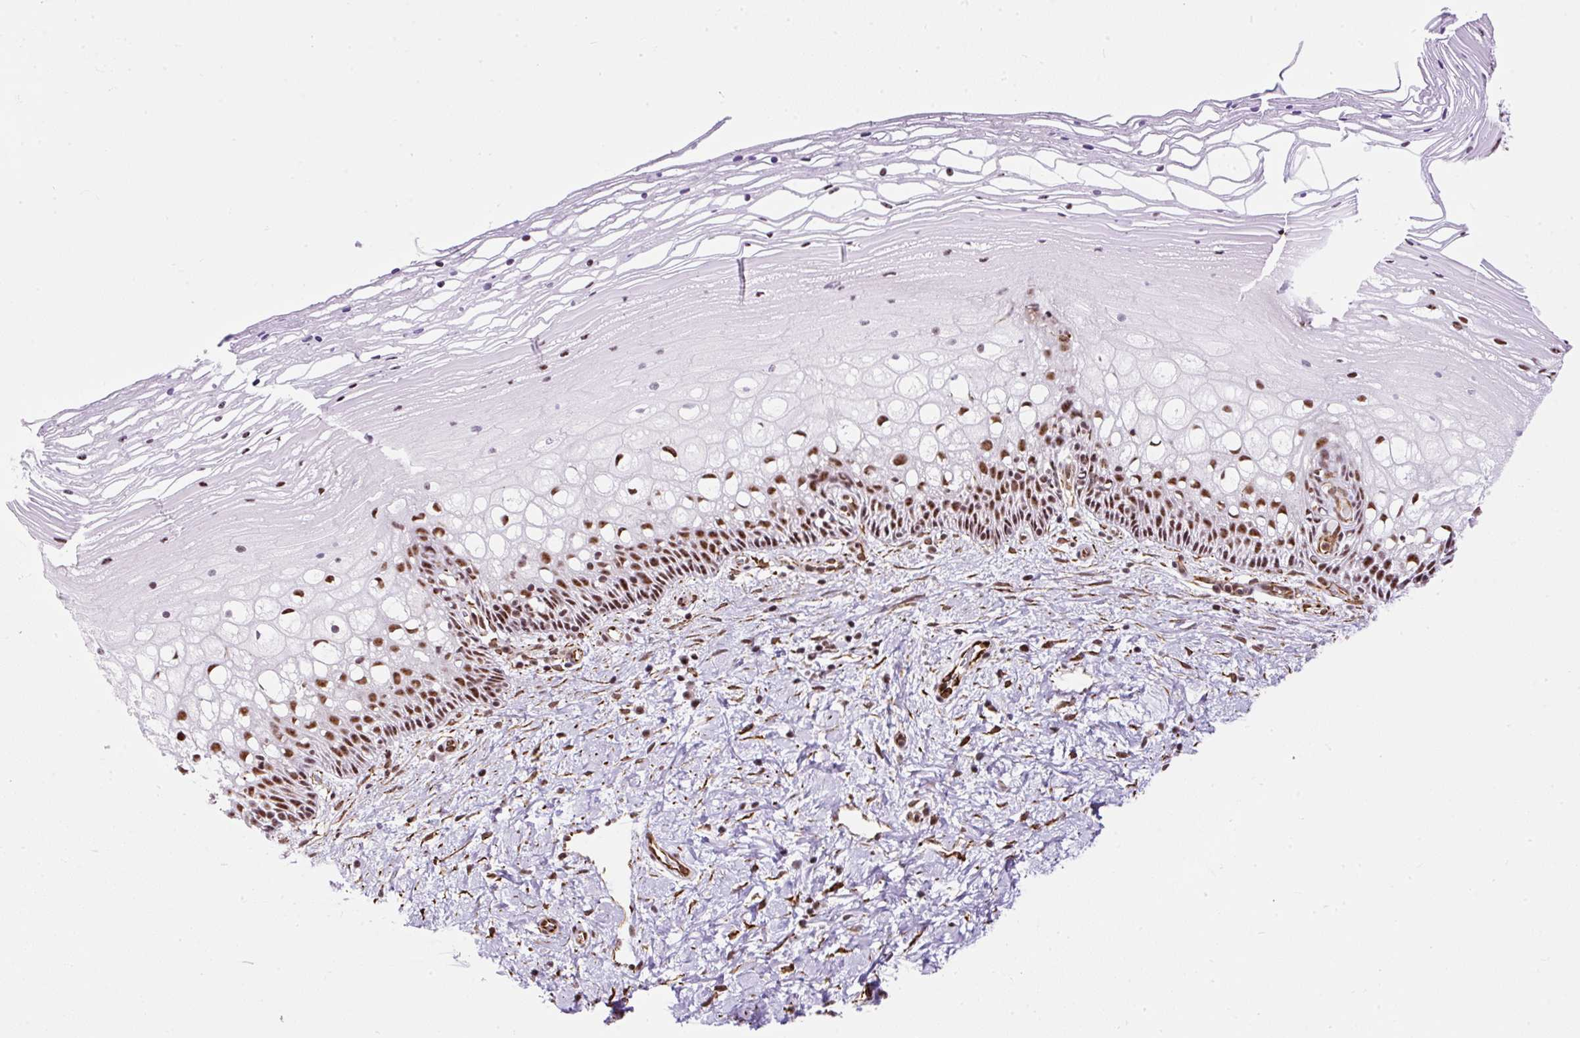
{"staining": {"intensity": "strong", "quantity": ">75%", "location": "nuclear"}, "tissue": "cervix", "cell_type": "Glandular cells", "image_type": "normal", "snomed": [{"axis": "morphology", "description": "Normal tissue, NOS"}, {"axis": "topography", "description": "Cervix"}], "caption": "Immunohistochemical staining of benign human cervix reveals strong nuclear protein positivity in approximately >75% of glandular cells.", "gene": "FMC1", "patient": {"sex": "female", "age": 36}}